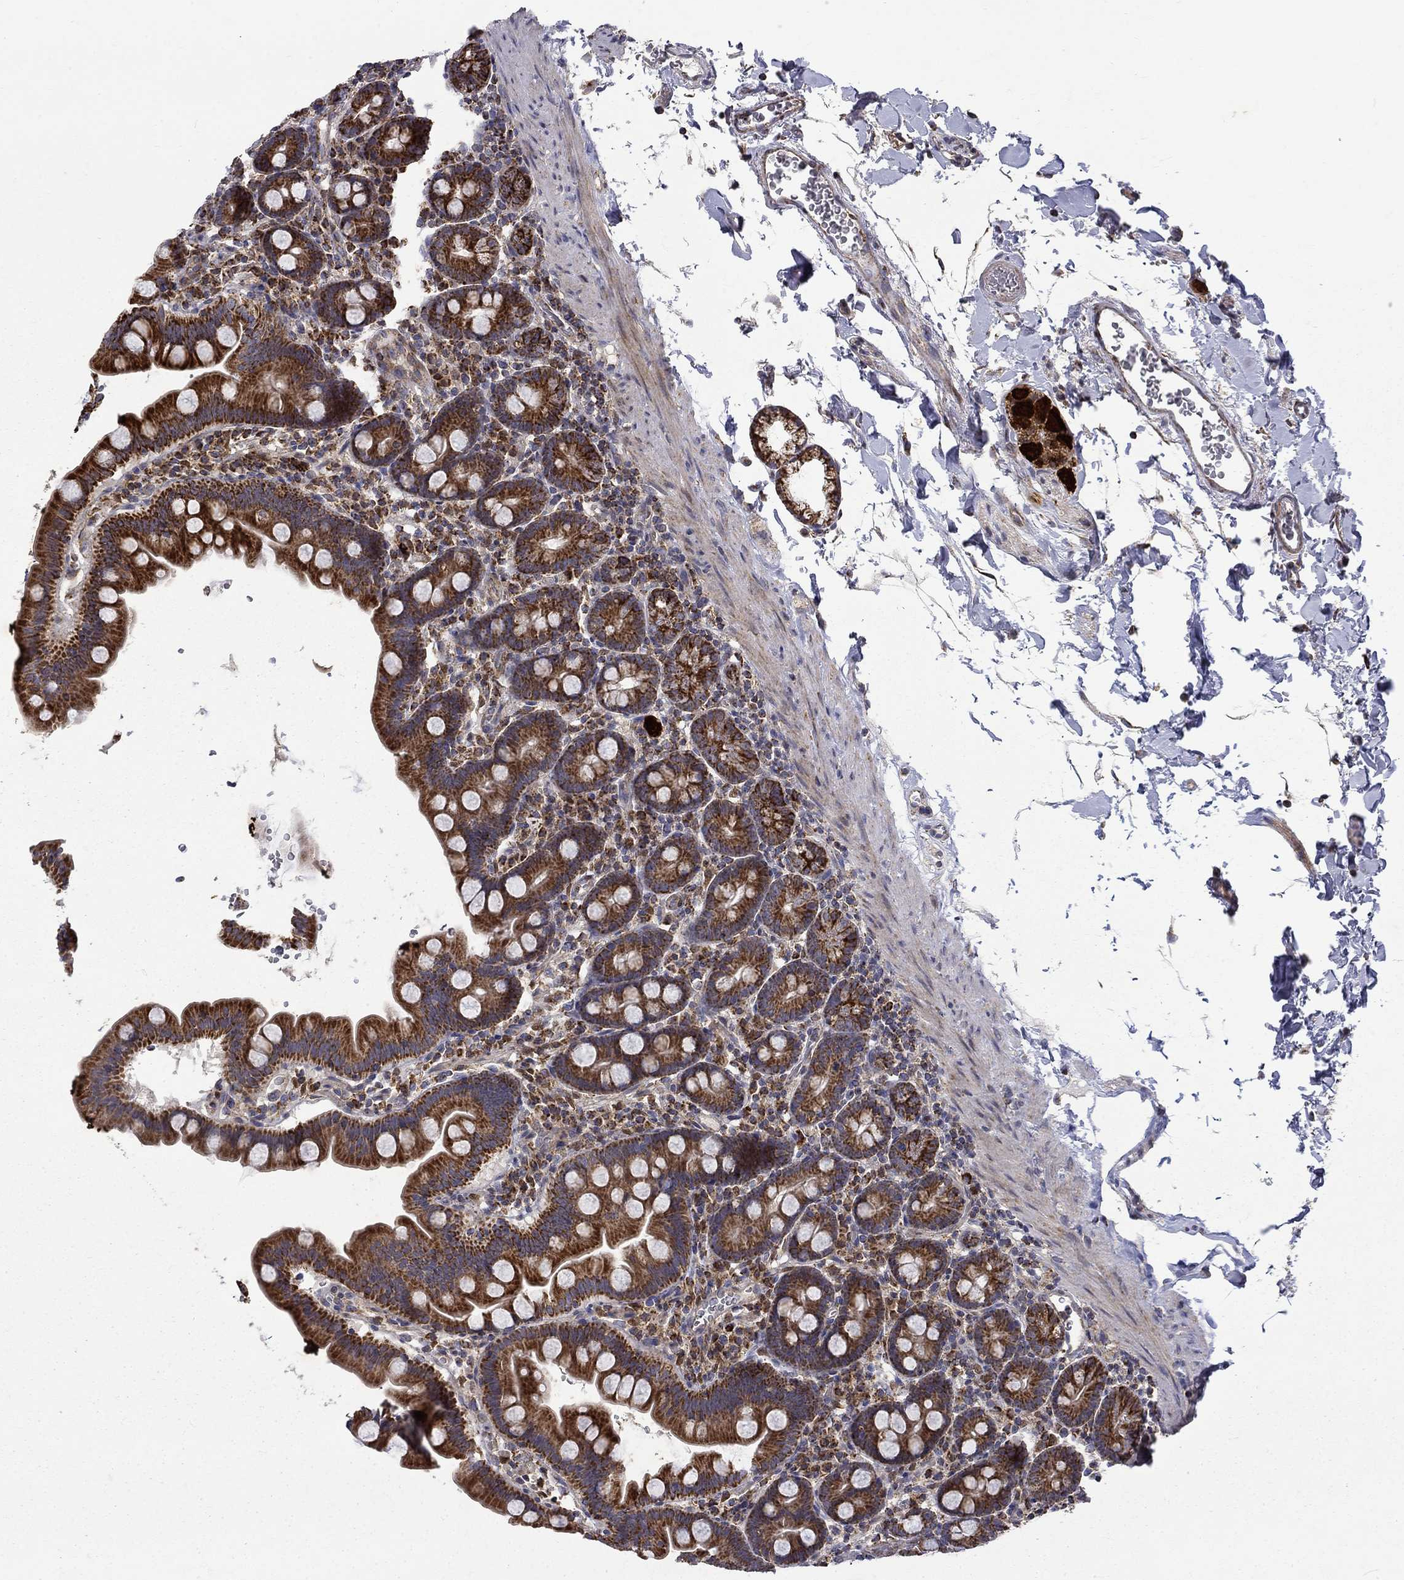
{"staining": {"intensity": "strong", "quantity": ">75%", "location": "cytoplasmic/membranous"}, "tissue": "duodenum", "cell_type": "Glandular cells", "image_type": "normal", "snomed": [{"axis": "morphology", "description": "Normal tissue, NOS"}, {"axis": "topography", "description": "Duodenum"}], "caption": "Duodenum stained with immunohistochemistry exhibits strong cytoplasmic/membranous expression in about >75% of glandular cells.", "gene": "PCBP3", "patient": {"sex": "male", "age": 59}}